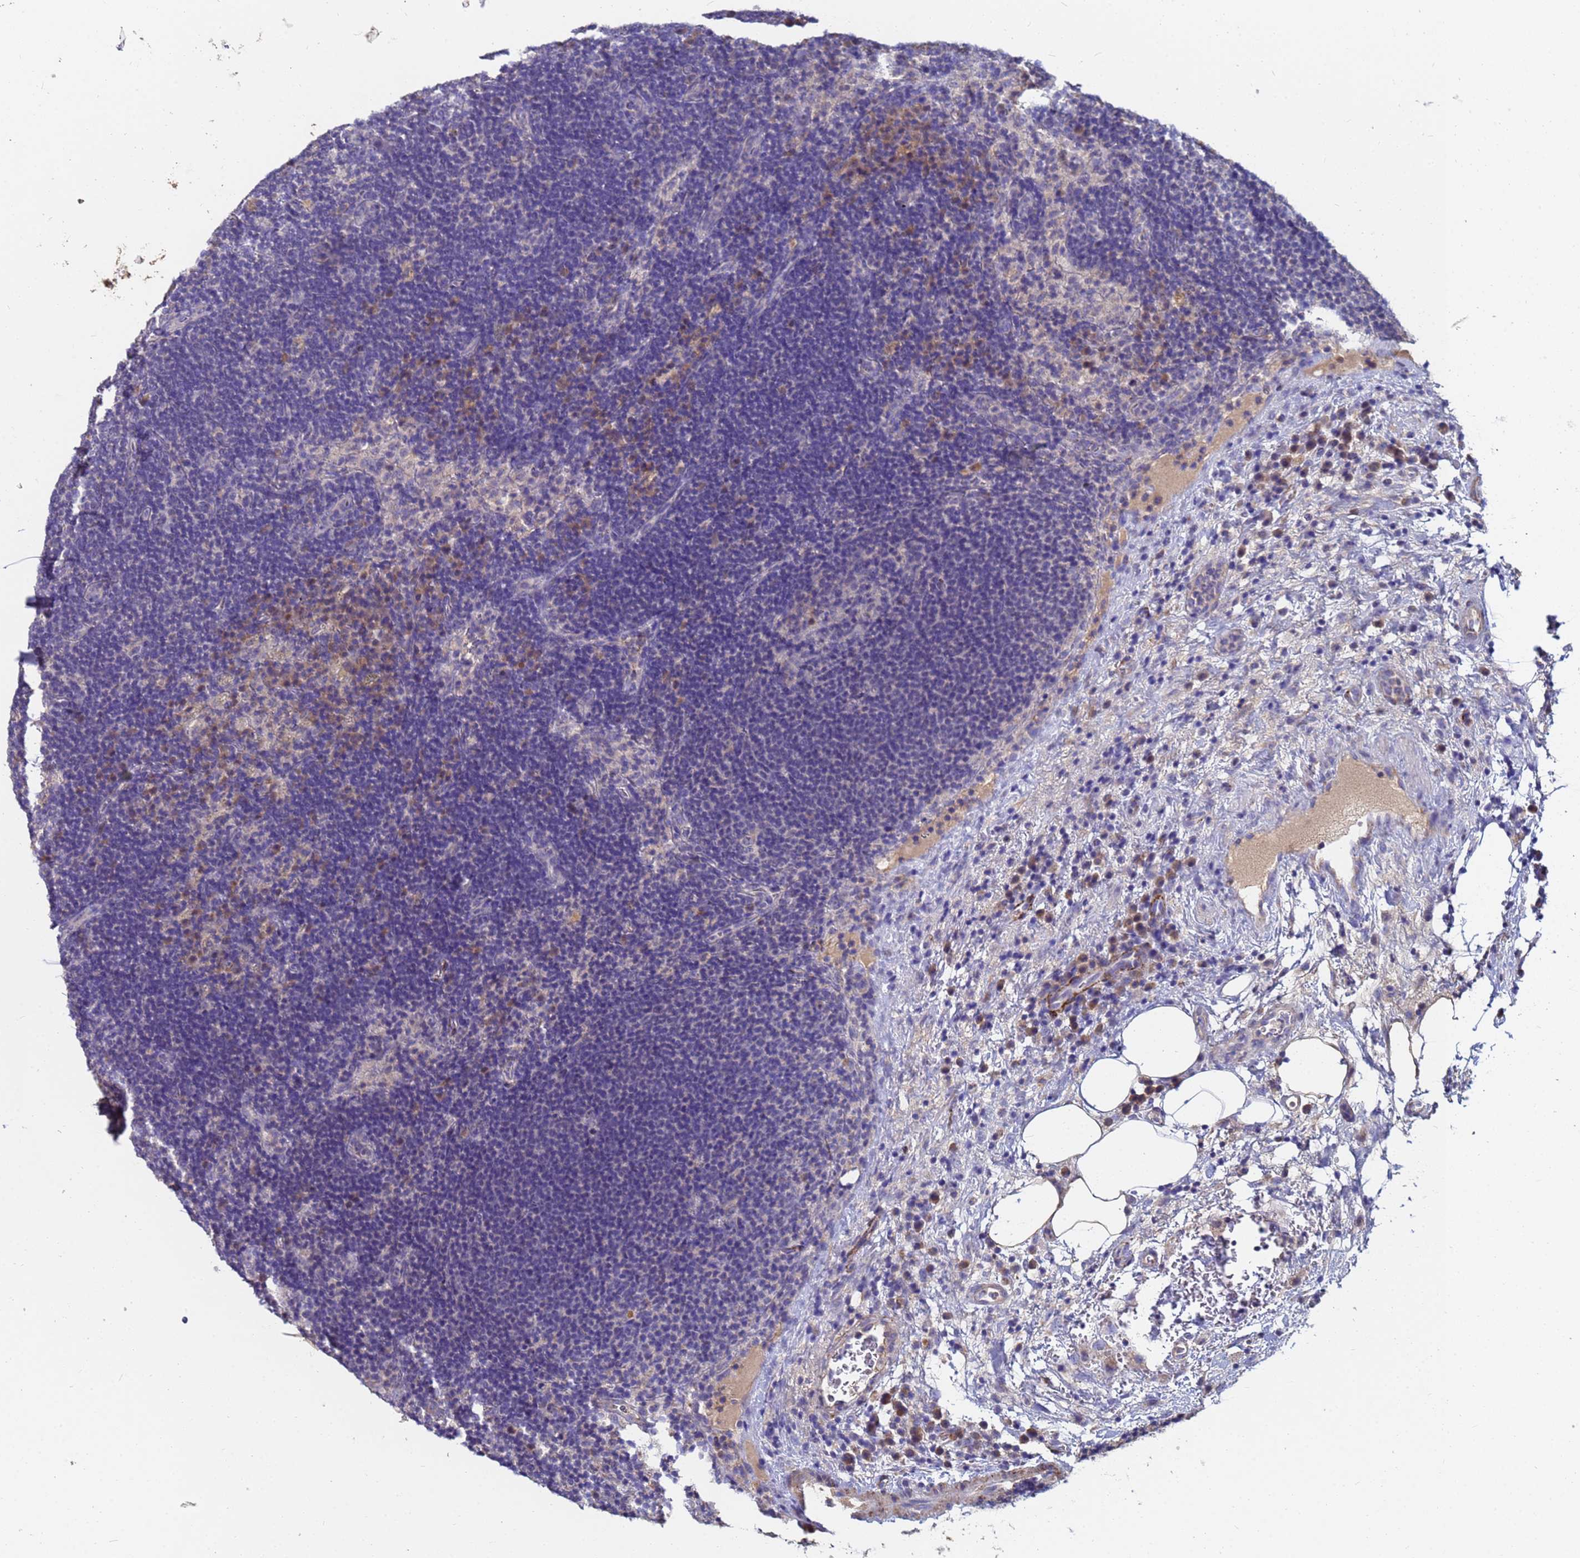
{"staining": {"intensity": "negative", "quantity": "none", "location": "none"}, "tissue": "lymph node", "cell_type": "Germinal center cells", "image_type": "normal", "snomed": [{"axis": "morphology", "description": "Normal tissue, NOS"}, {"axis": "topography", "description": "Lymph node"}], "caption": "A histopathology image of lymph node stained for a protein exhibits no brown staining in germinal center cells. (Brightfield microscopy of DAB immunohistochemistry at high magnification).", "gene": "C5orf34", "patient": {"sex": "female", "age": 70}}